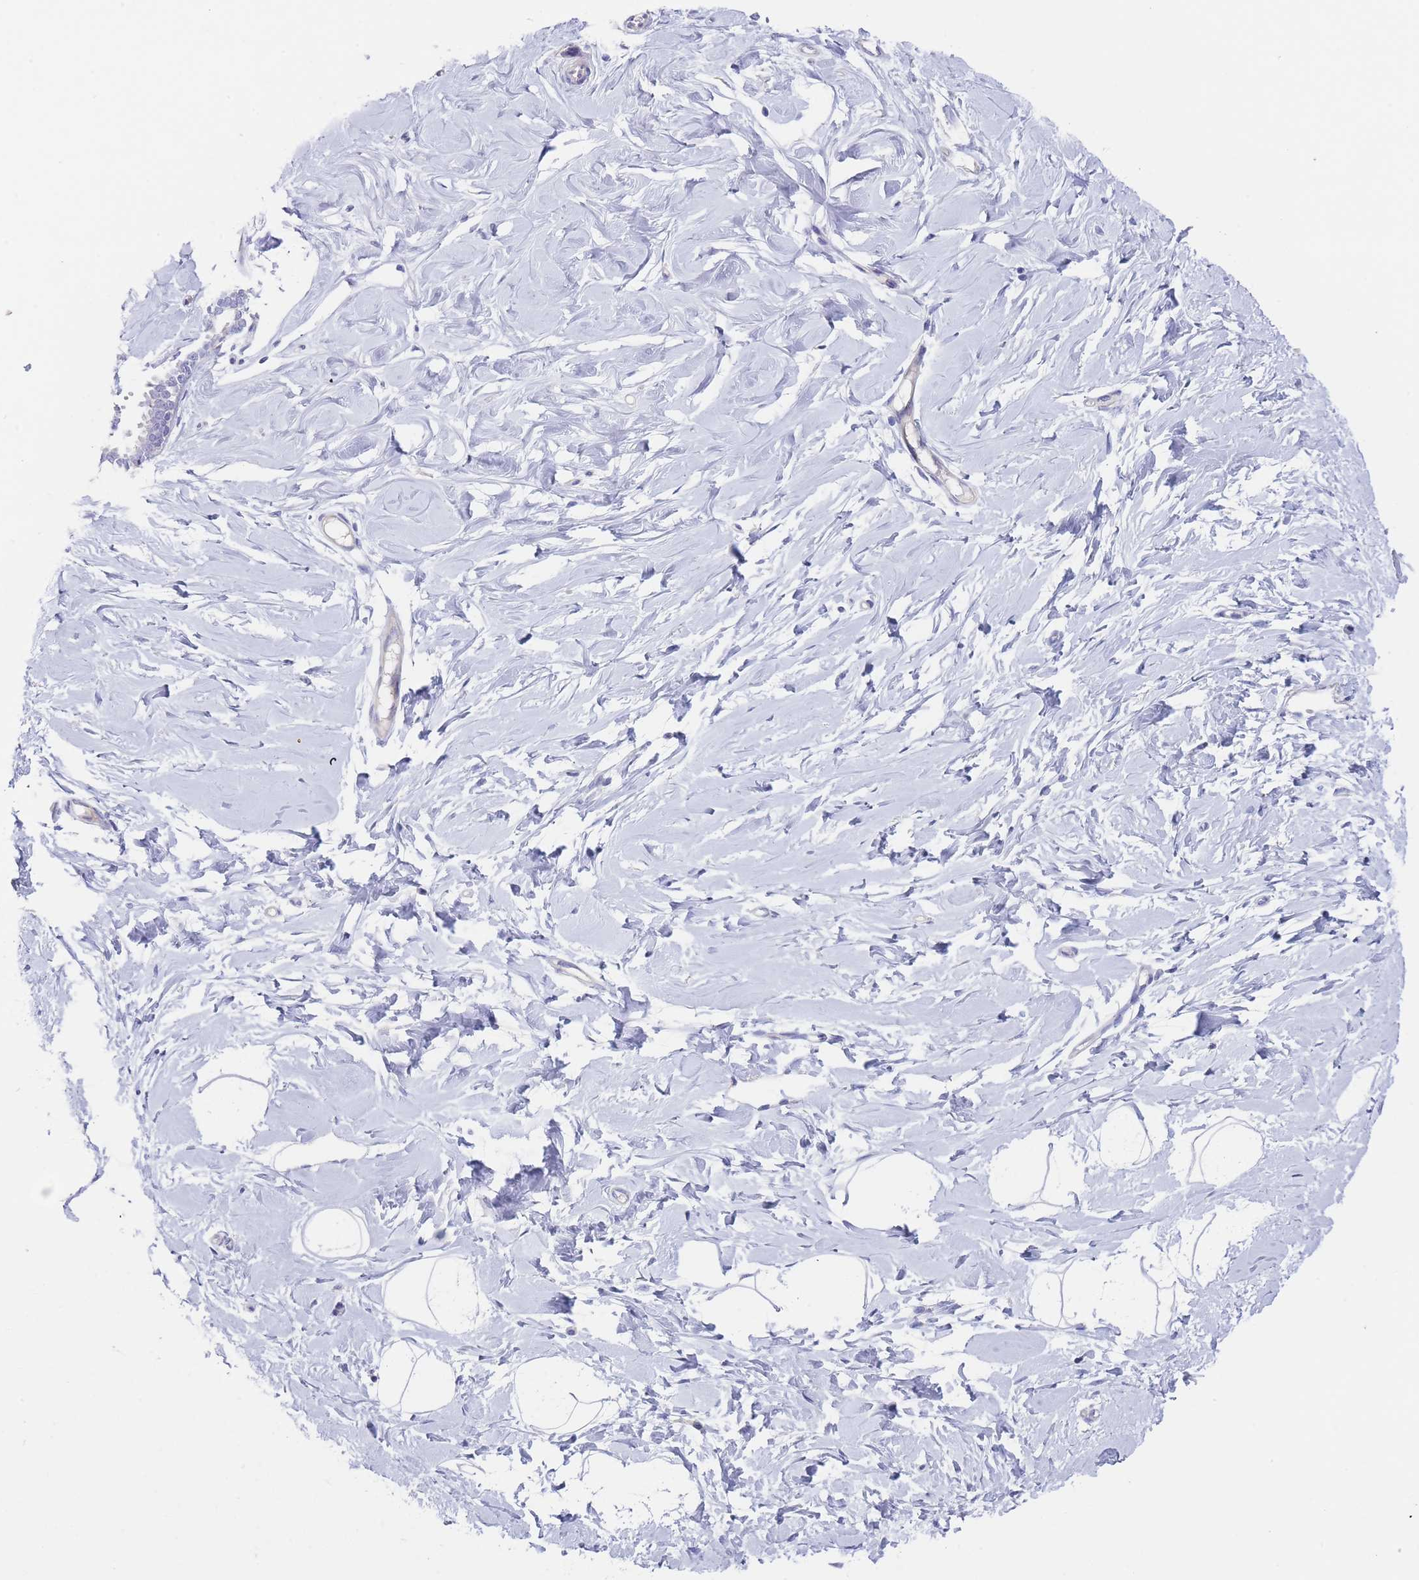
{"staining": {"intensity": "negative", "quantity": "none", "location": "none"}, "tissue": "breast", "cell_type": "Adipocytes", "image_type": "normal", "snomed": [{"axis": "morphology", "description": "Normal tissue, NOS"}, {"axis": "topography", "description": "Breast"}], "caption": "An immunohistochemistry (IHC) histopathology image of normal breast is shown. There is no staining in adipocytes of breast. (IHC, brightfield microscopy, high magnification).", "gene": "ZNF281", "patient": {"sex": "female", "age": 23}}